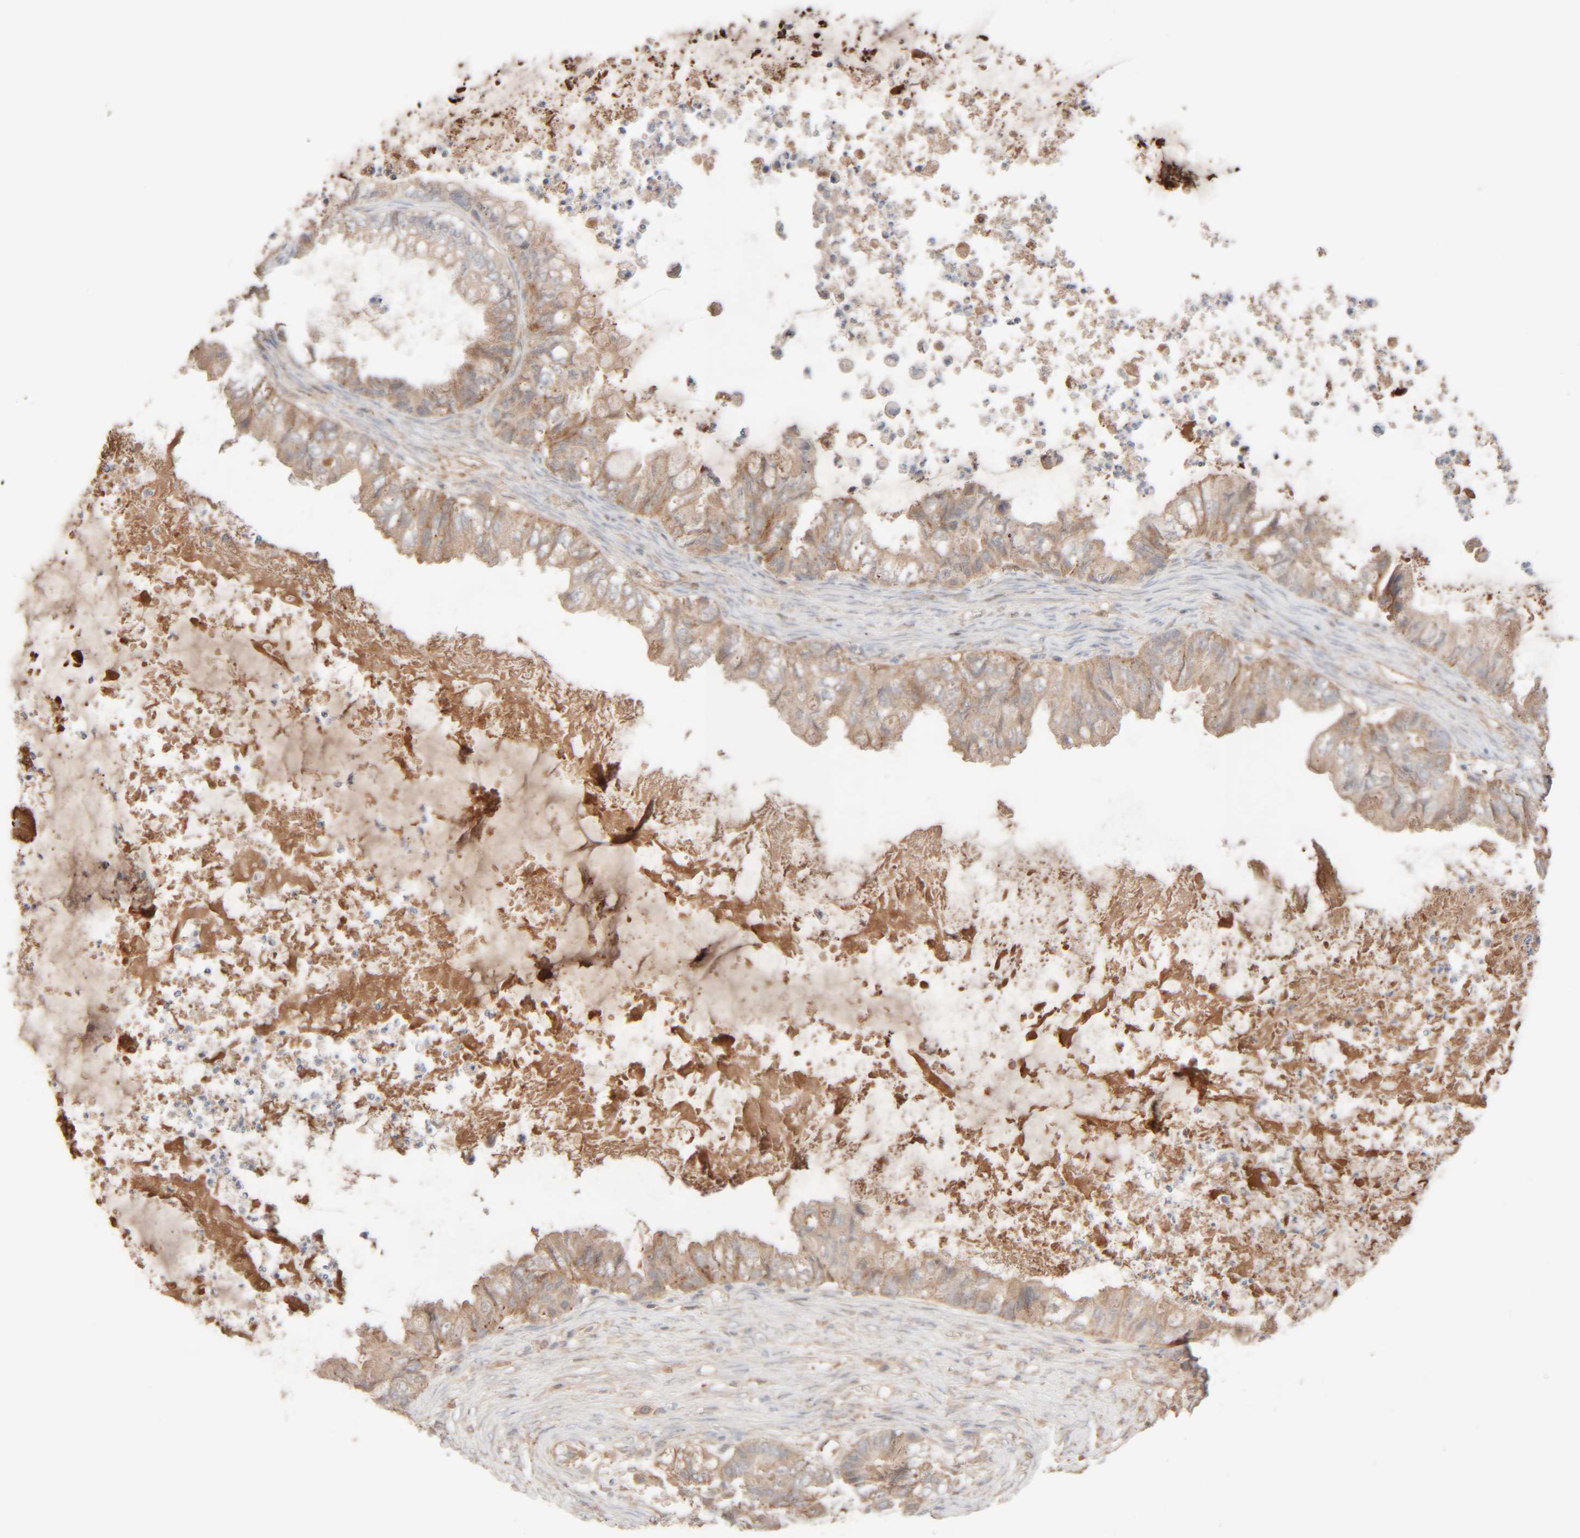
{"staining": {"intensity": "weak", "quantity": ">75%", "location": "cytoplasmic/membranous"}, "tissue": "ovarian cancer", "cell_type": "Tumor cells", "image_type": "cancer", "snomed": [{"axis": "morphology", "description": "Cystadenocarcinoma, mucinous, NOS"}, {"axis": "topography", "description": "Ovary"}], "caption": "IHC histopathology image of human ovarian cancer (mucinous cystadenocarcinoma) stained for a protein (brown), which demonstrates low levels of weak cytoplasmic/membranous staining in approximately >75% of tumor cells.", "gene": "TMEM192", "patient": {"sex": "female", "age": 80}}